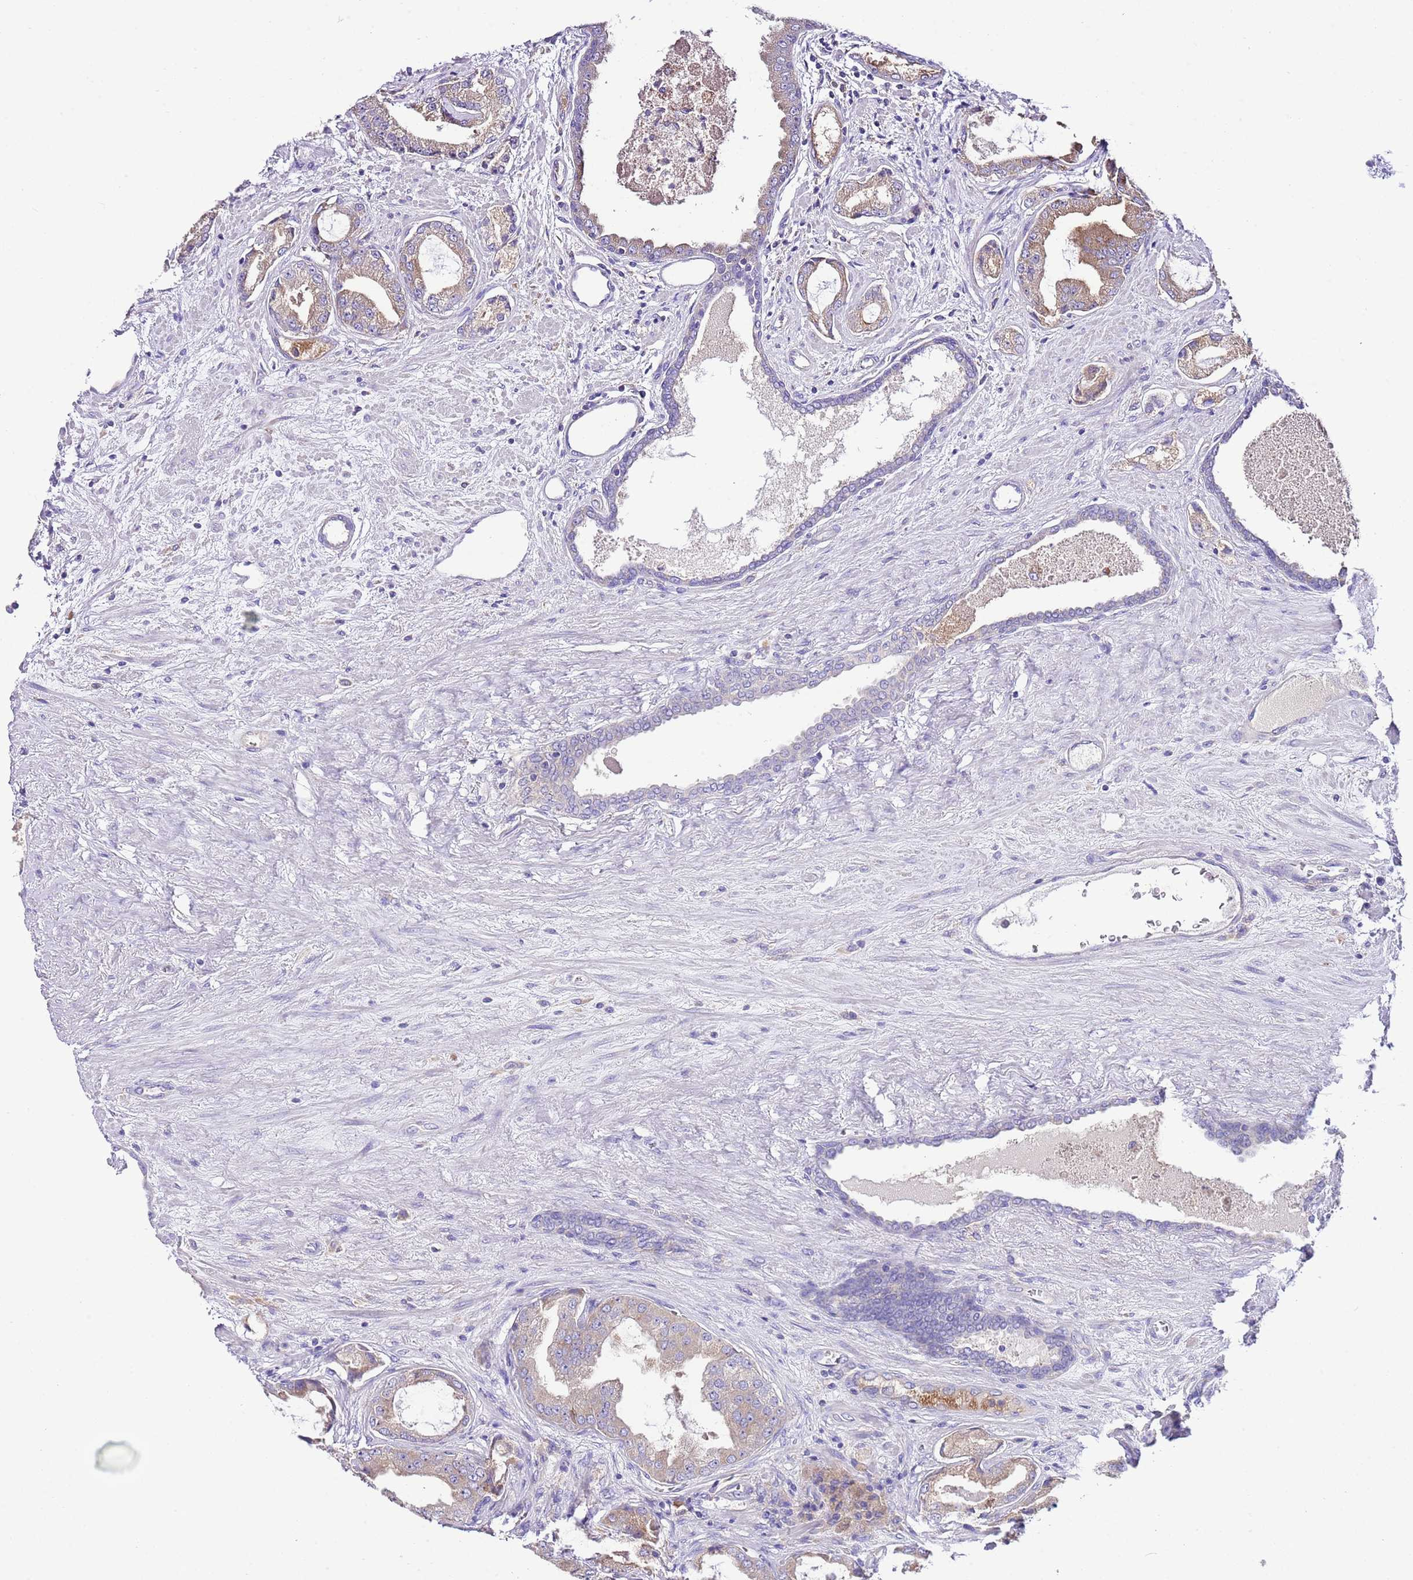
{"staining": {"intensity": "moderate", "quantity": ">75%", "location": "cytoplasmic/membranous"}, "tissue": "prostate cancer", "cell_type": "Tumor cells", "image_type": "cancer", "snomed": [{"axis": "morphology", "description": "Adenocarcinoma, High grade"}, {"axis": "topography", "description": "Prostate"}], "caption": "Immunohistochemical staining of high-grade adenocarcinoma (prostate) shows medium levels of moderate cytoplasmic/membranous protein expression in approximately >75% of tumor cells.", "gene": "RPS10", "patient": {"sex": "male", "age": 68}}